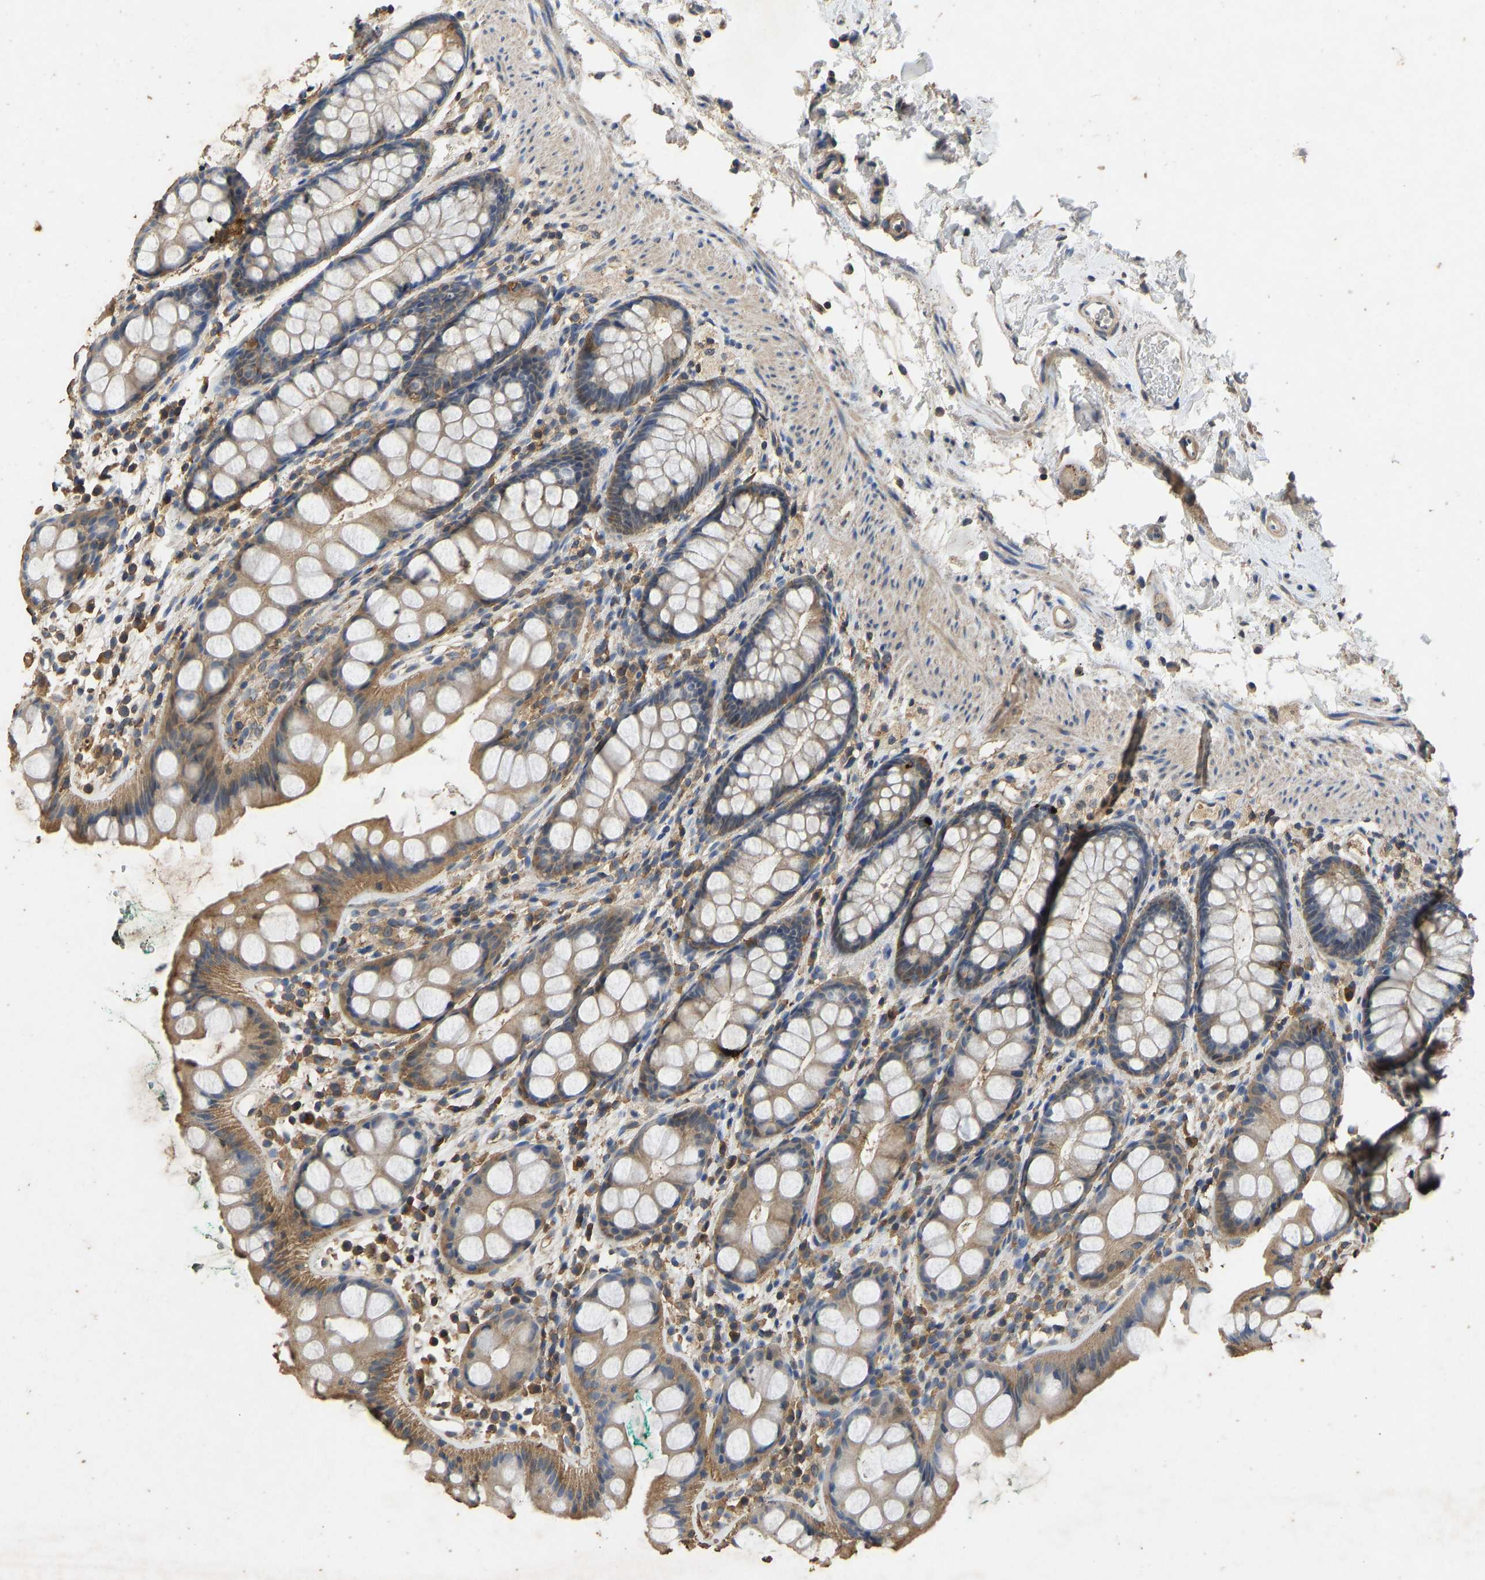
{"staining": {"intensity": "moderate", "quantity": ">75%", "location": "cytoplasmic/membranous"}, "tissue": "rectum", "cell_type": "Glandular cells", "image_type": "normal", "snomed": [{"axis": "morphology", "description": "Normal tissue, NOS"}, {"axis": "topography", "description": "Rectum"}], "caption": "Immunohistochemical staining of normal rectum exhibits medium levels of moderate cytoplasmic/membranous positivity in about >75% of glandular cells. (Brightfield microscopy of DAB IHC at high magnification).", "gene": "CIDEC", "patient": {"sex": "female", "age": 65}}